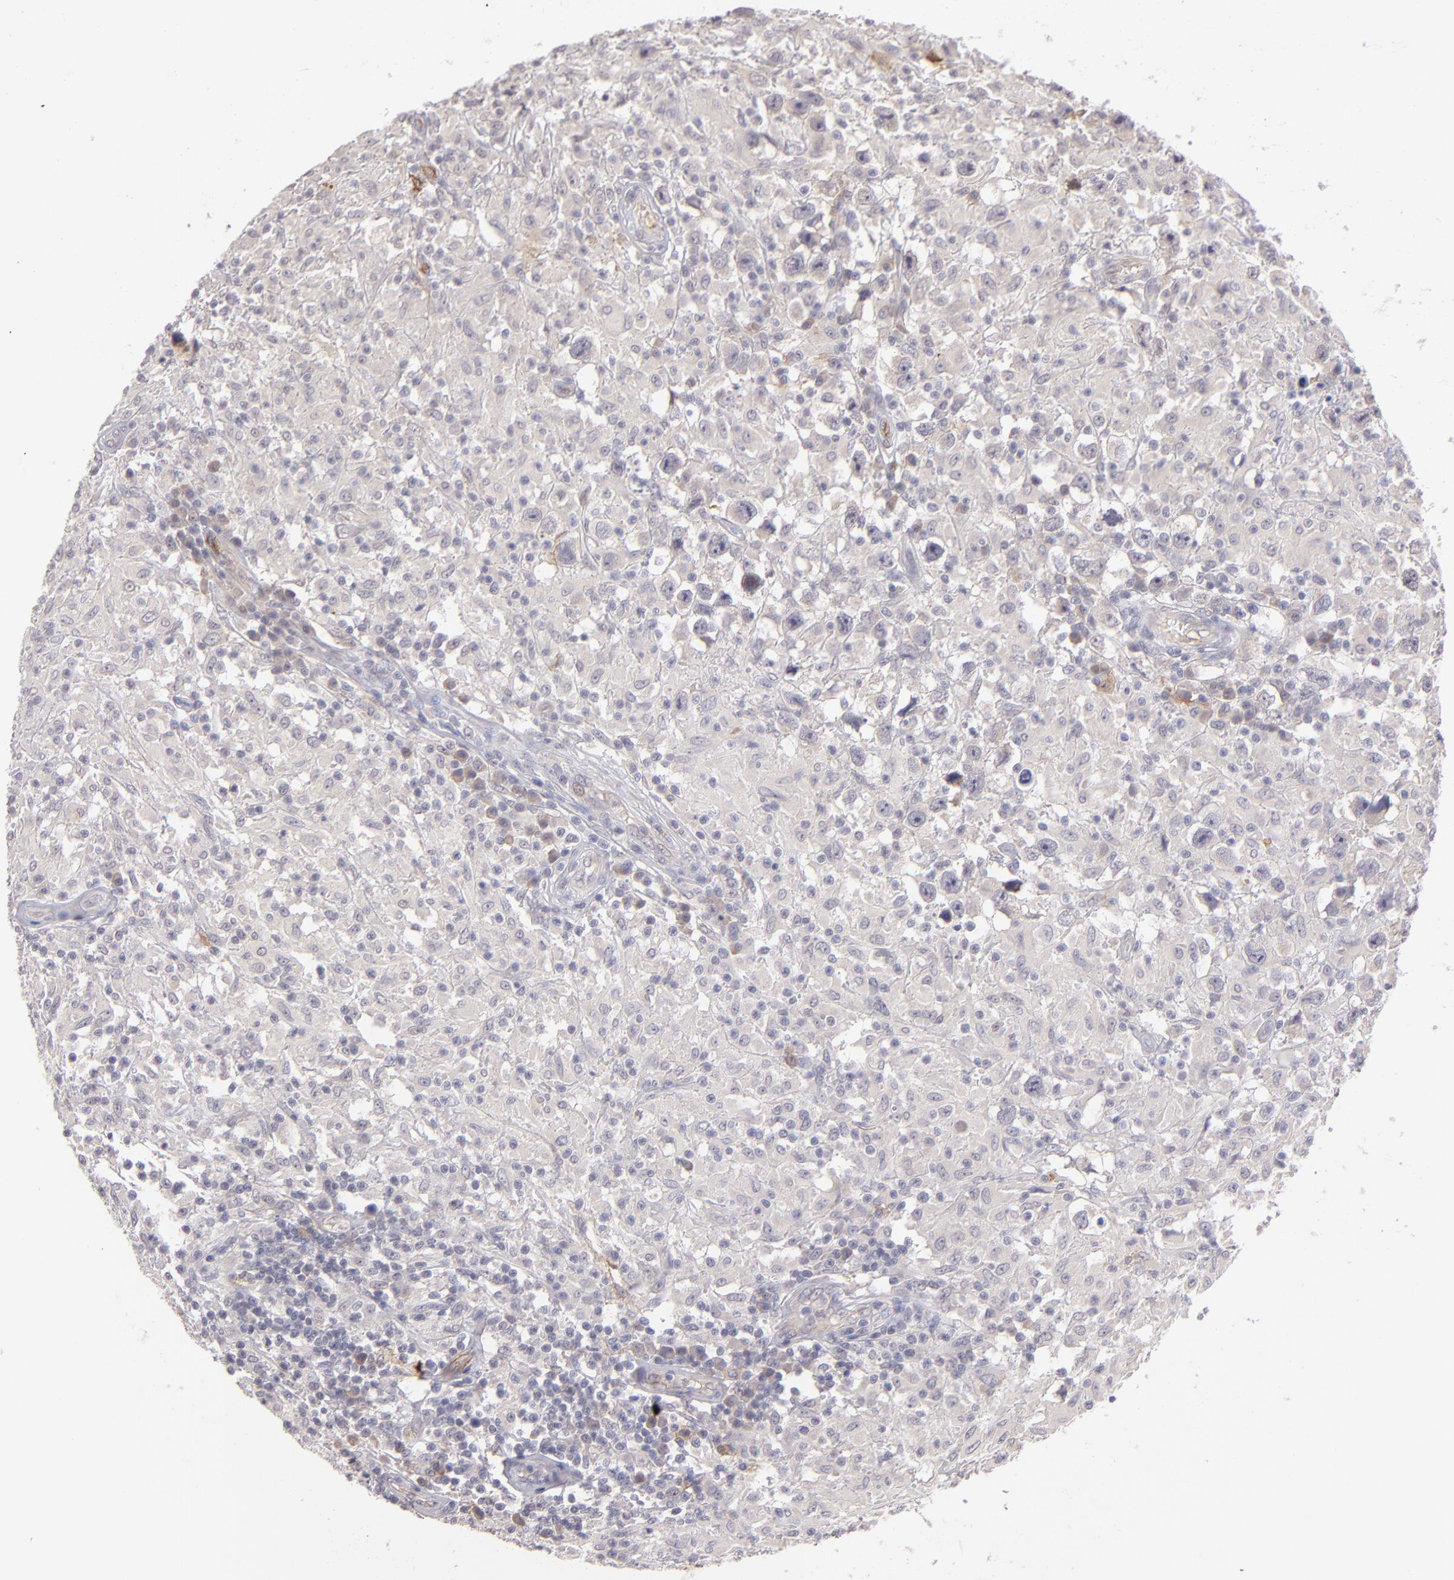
{"staining": {"intensity": "negative", "quantity": "none", "location": "none"}, "tissue": "testis cancer", "cell_type": "Tumor cells", "image_type": "cancer", "snomed": [{"axis": "morphology", "description": "Seminoma, NOS"}, {"axis": "topography", "description": "Testis"}], "caption": "A high-resolution histopathology image shows immunohistochemistry staining of testis cancer (seminoma), which displays no significant staining in tumor cells. (Stains: DAB (3,3'-diaminobenzidine) immunohistochemistry (IHC) with hematoxylin counter stain, Microscopy: brightfield microscopy at high magnification).", "gene": "THBD", "patient": {"sex": "male", "age": 34}}